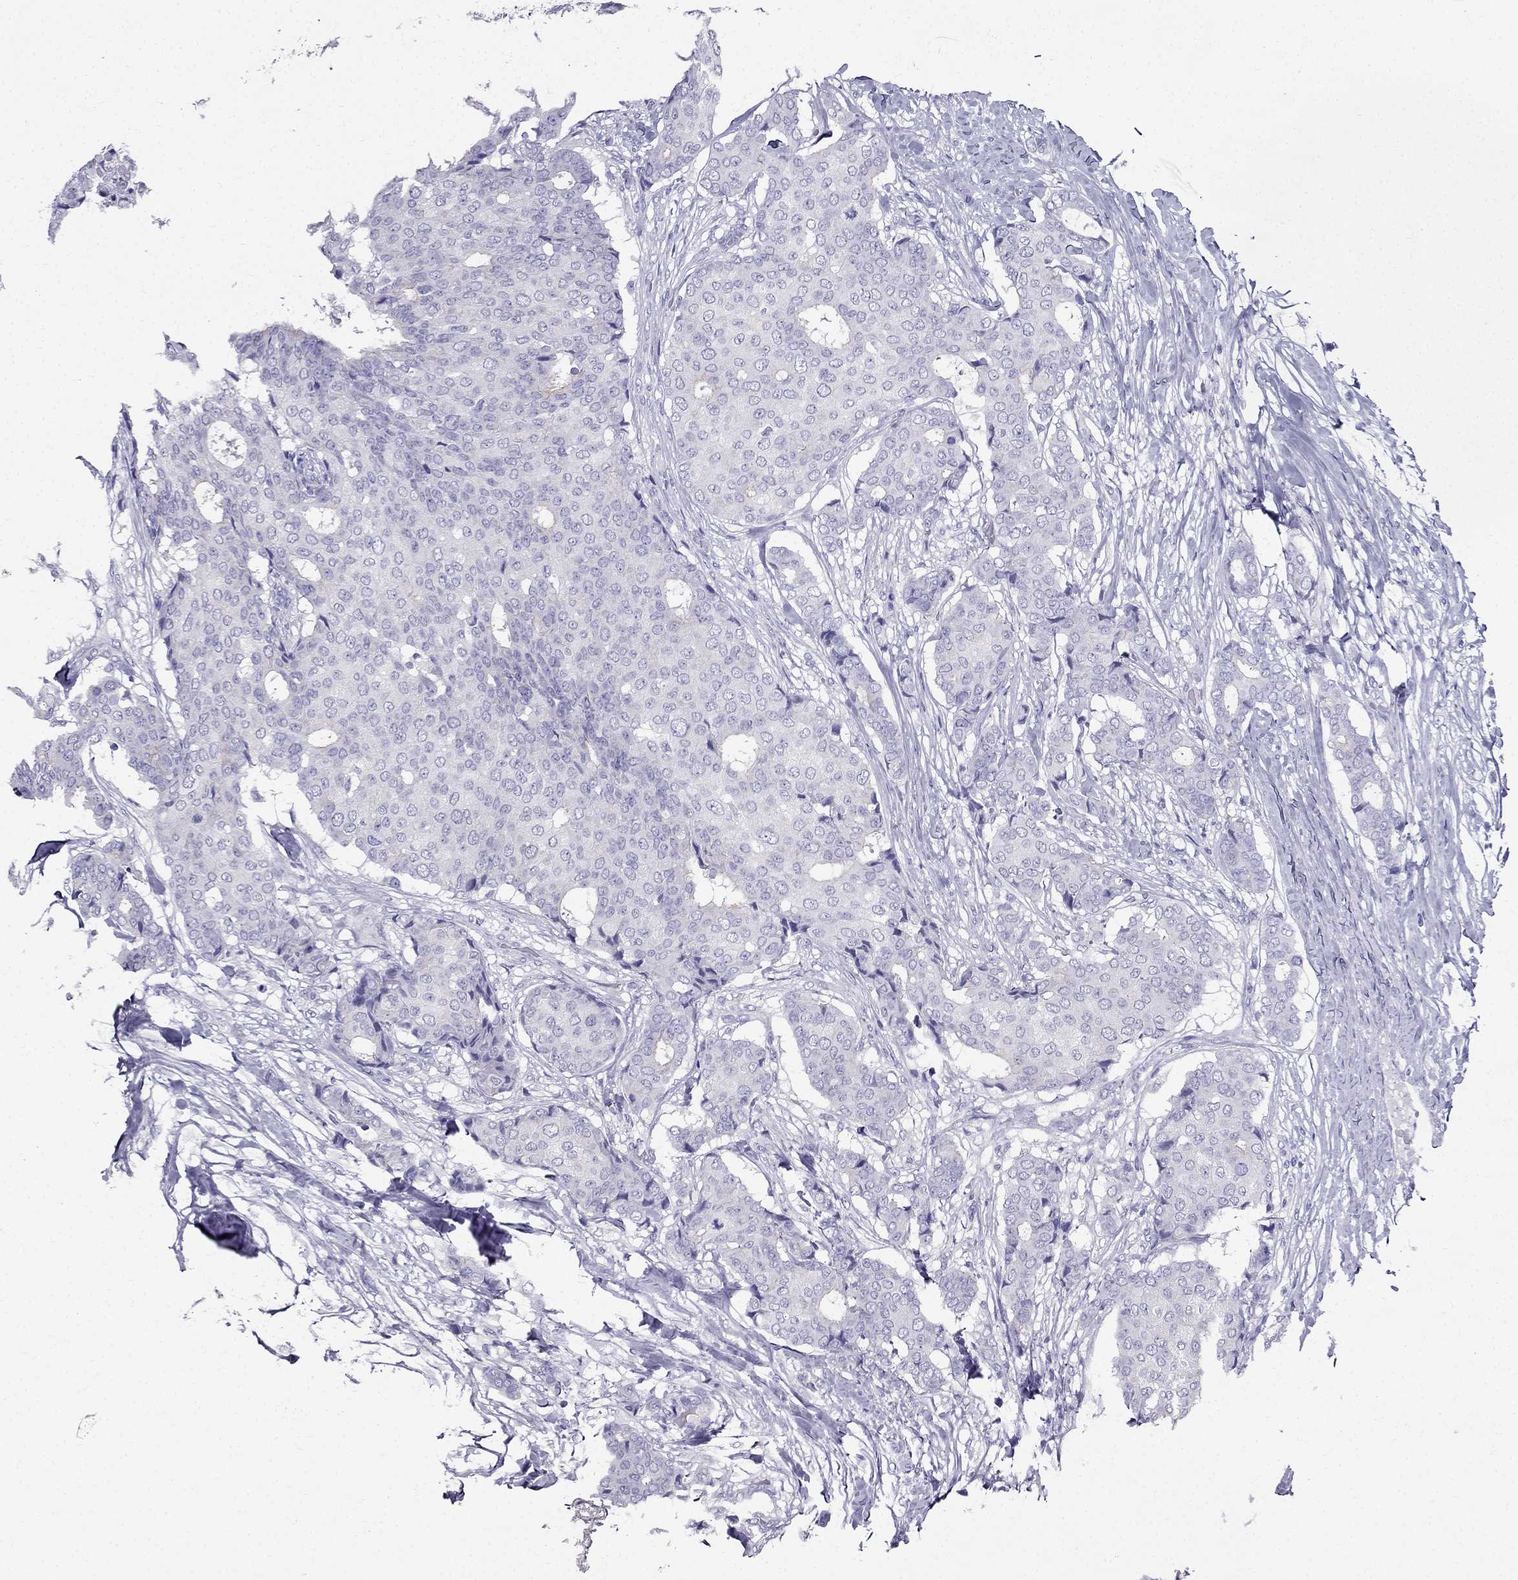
{"staining": {"intensity": "negative", "quantity": "none", "location": "none"}, "tissue": "breast cancer", "cell_type": "Tumor cells", "image_type": "cancer", "snomed": [{"axis": "morphology", "description": "Duct carcinoma"}, {"axis": "topography", "description": "Breast"}], "caption": "Breast invasive ductal carcinoma was stained to show a protein in brown. There is no significant positivity in tumor cells. Brightfield microscopy of immunohistochemistry (IHC) stained with DAB (3,3'-diaminobenzidine) (brown) and hematoxylin (blue), captured at high magnification.", "gene": "ZNF541", "patient": {"sex": "female", "age": 75}}